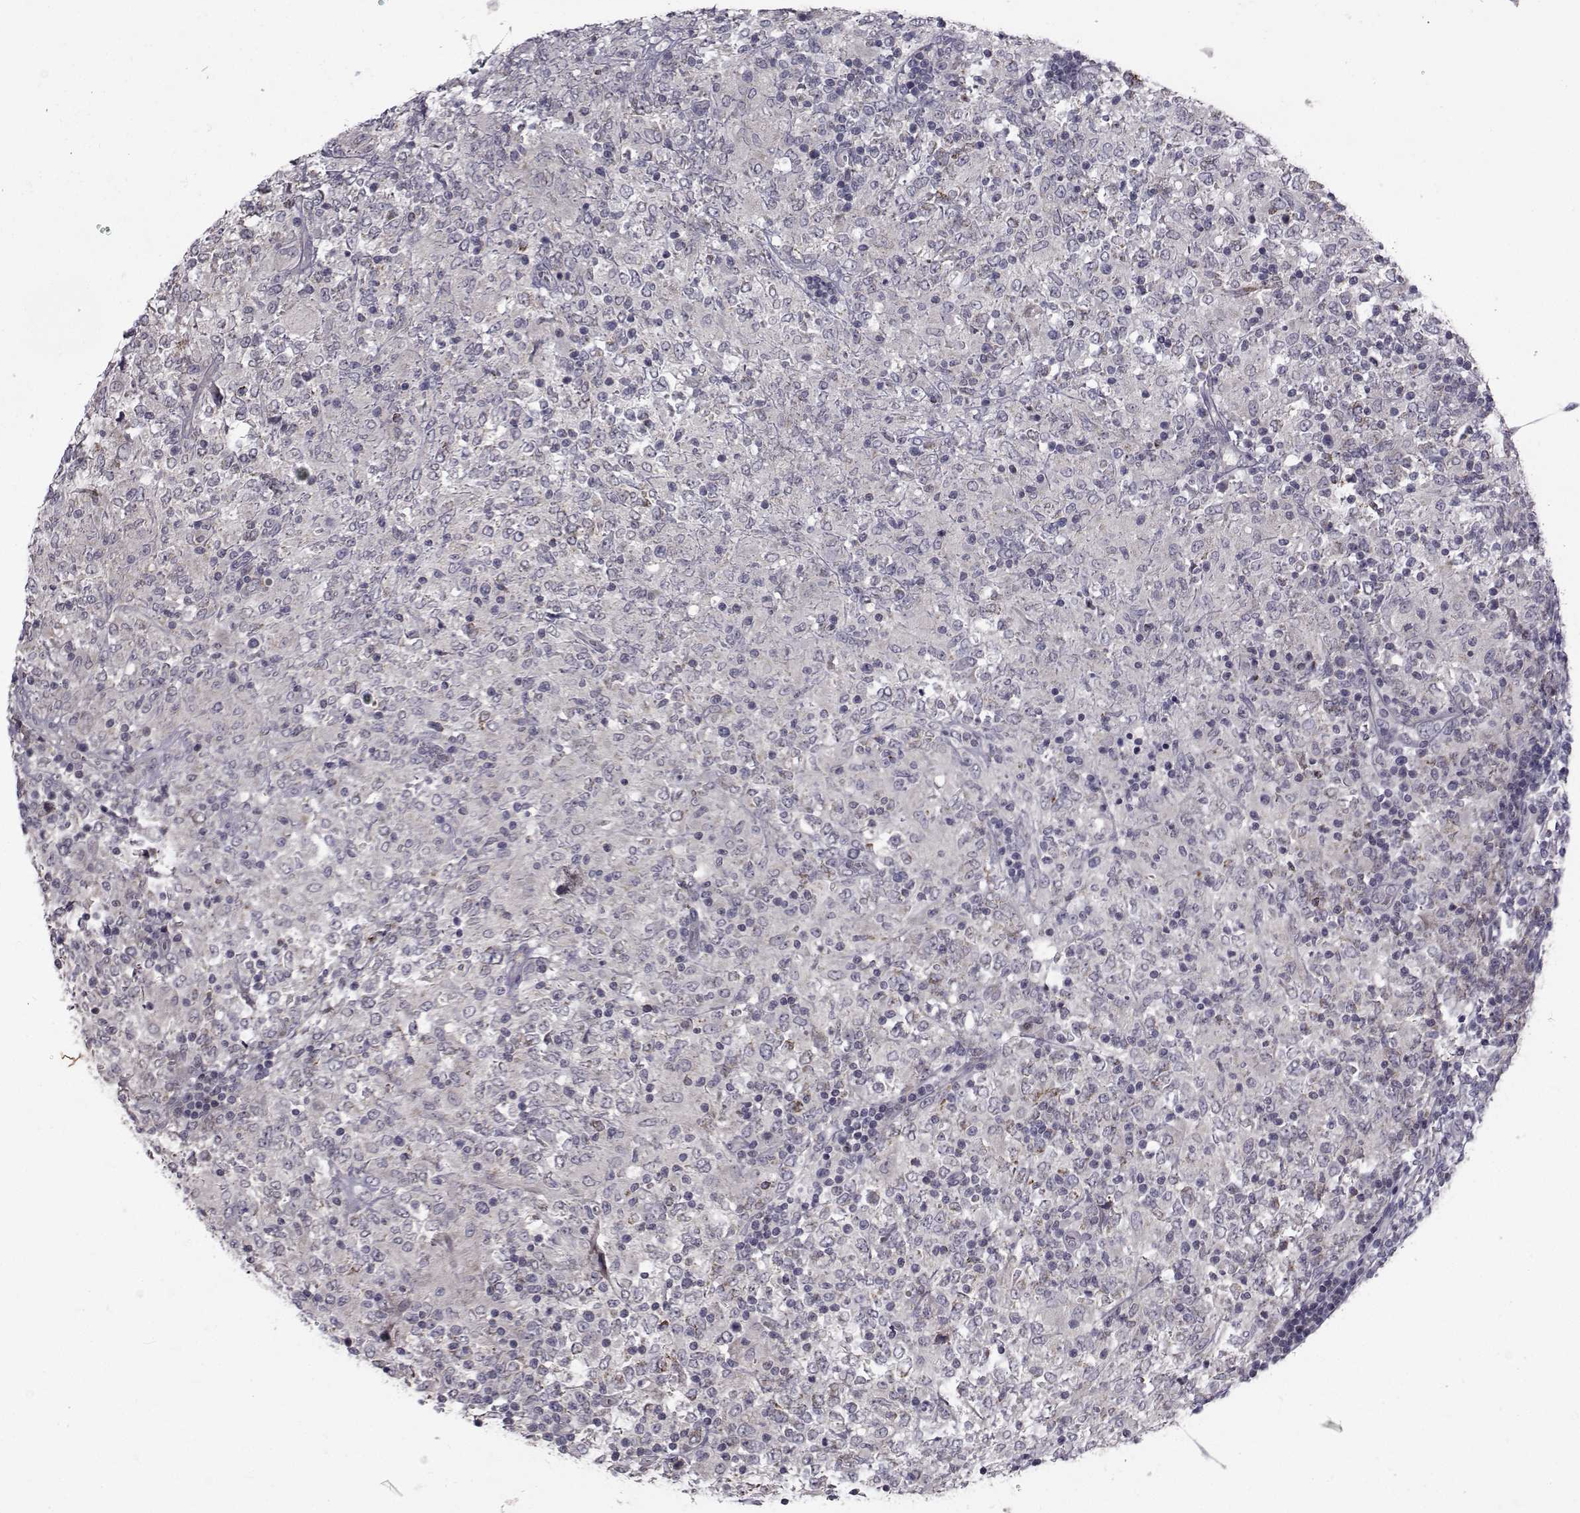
{"staining": {"intensity": "negative", "quantity": "none", "location": "none"}, "tissue": "lymphoma", "cell_type": "Tumor cells", "image_type": "cancer", "snomed": [{"axis": "morphology", "description": "Malignant lymphoma, non-Hodgkin's type, High grade"}, {"axis": "topography", "description": "Lymph node"}], "caption": "Human lymphoma stained for a protein using immunohistochemistry (IHC) reveals no expression in tumor cells.", "gene": "FDXR", "patient": {"sex": "female", "age": 84}}